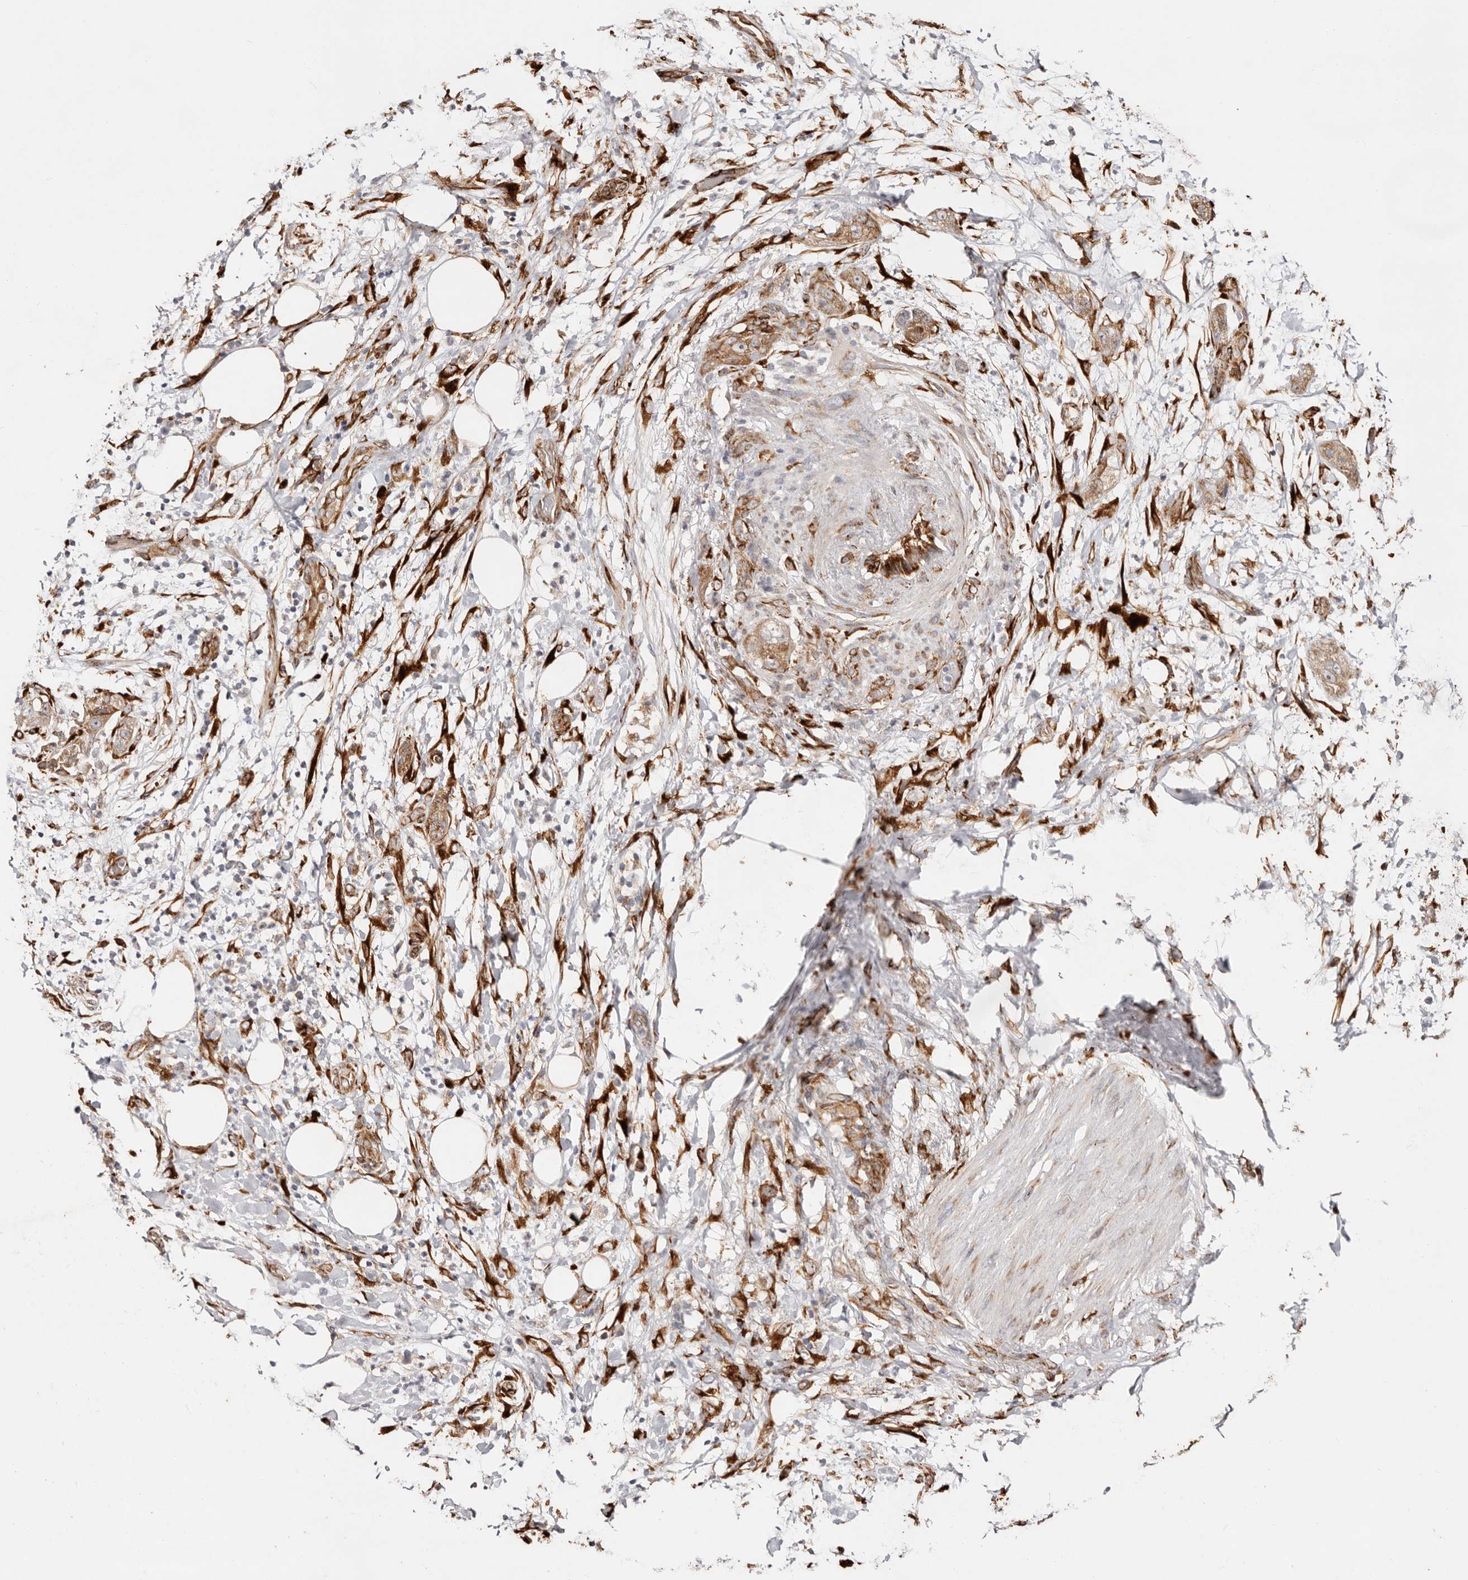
{"staining": {"intensity": "moderate", "quantity": "25%-75%", "location": "cytoplasmic/membranous"}, "tissue": "pancreatic cancer", "cell_type": "Tumor cells", "image_type": "cancer", "snomed": [{"axis": "morphology", "description": "Adenocarcinoma, NOS"}, {"axis": "topography", "description": "Pancreas"}], "caption": "DAB (3,3'-diaminobenzidine) immunohistochemical staining of adenocarcinoma (pancreatic) reveals moderate cytoplasmic/membranous protein expression in approximately 25%-75% of tumor cells.", "gene": "SERPINH1", "patient": {"sex": "female", "age": 78}}